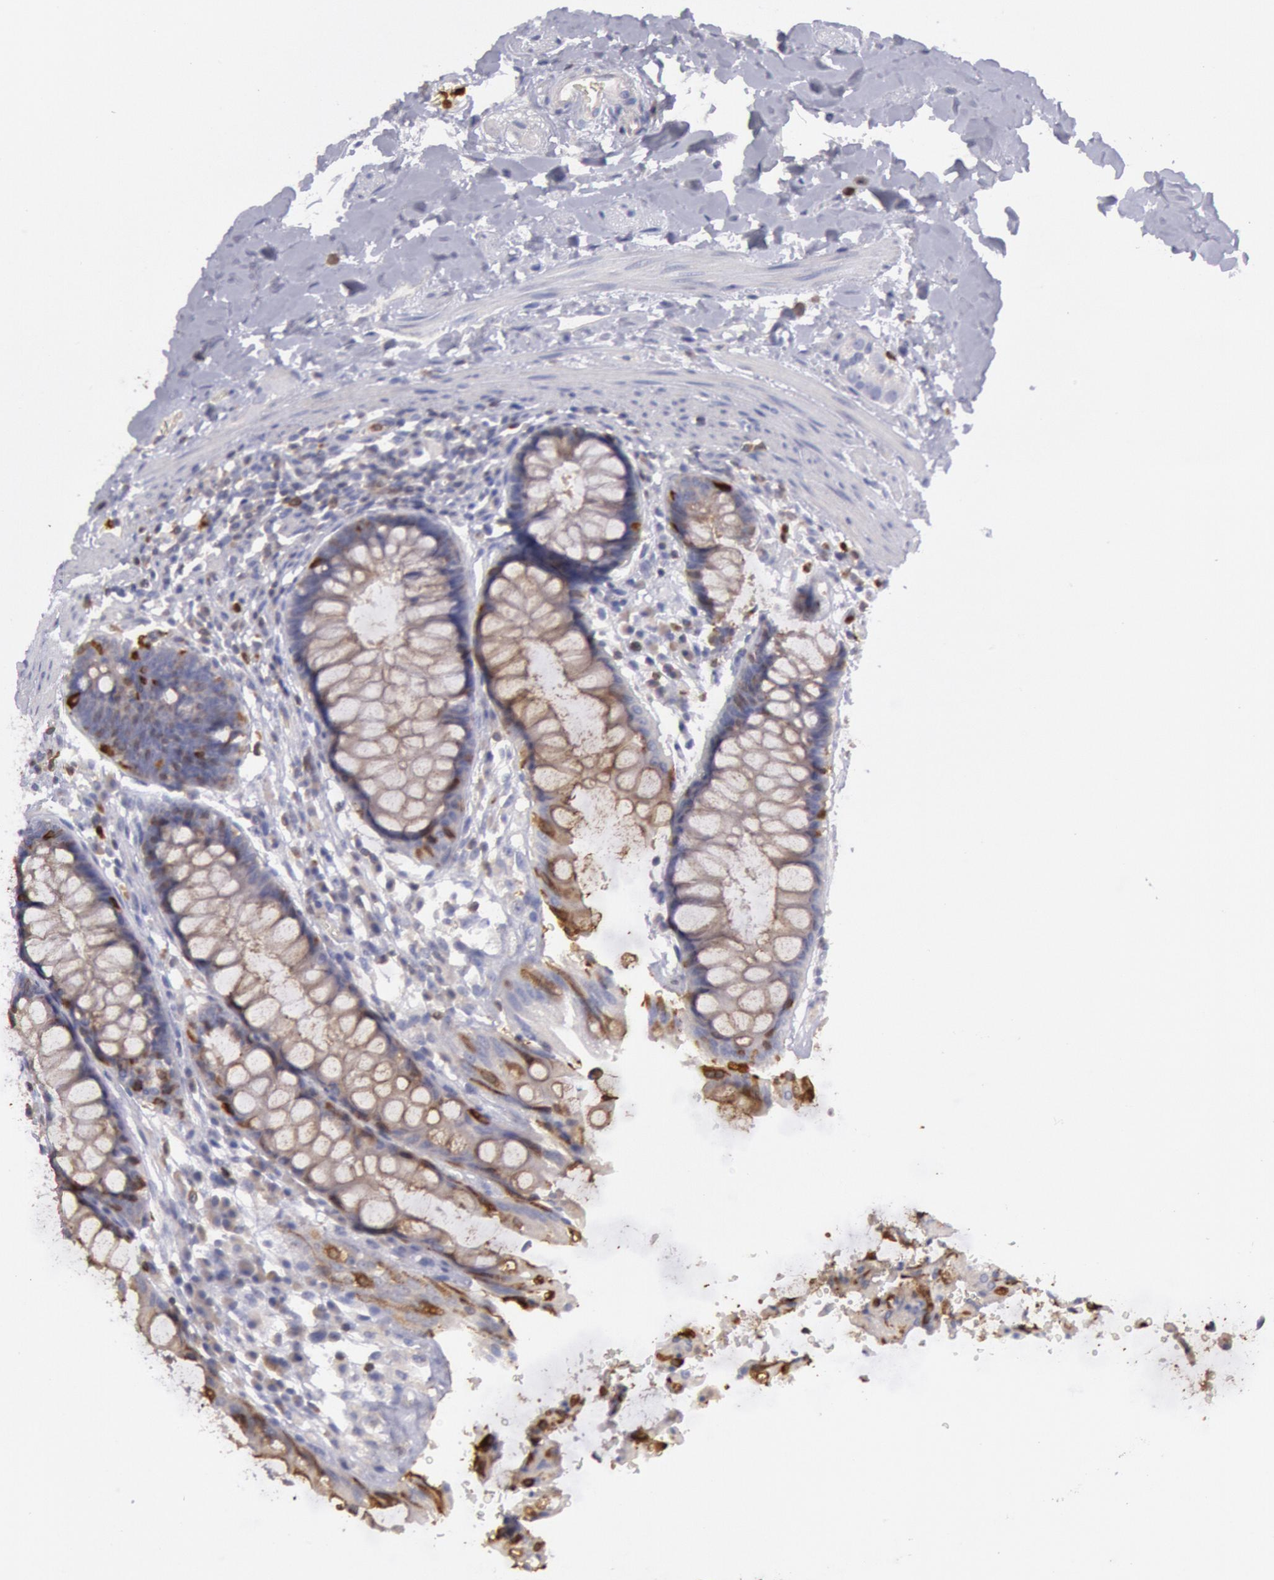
{"staining": {"intensity": "moderate", "quantity": ">75%", "location": "cytoplasmic/membranous"}, "tissue": "rectum", "cell_type": "Glandular cells", "image_type": "normal", "snomed": [{"axis": "morphology", "description": "Normal tissue, NOS"}, {"axis": "topography", "description": "Rectum"}], "caption": "Unremarkable rectum shows moderate cytoplasmic/membranous staining in approximately >75% of glandular cells (IHC, brightfield microscopy, high magnification)..", "gene": "RAB27A", "patient": {"sex": "female", "age": 46}}